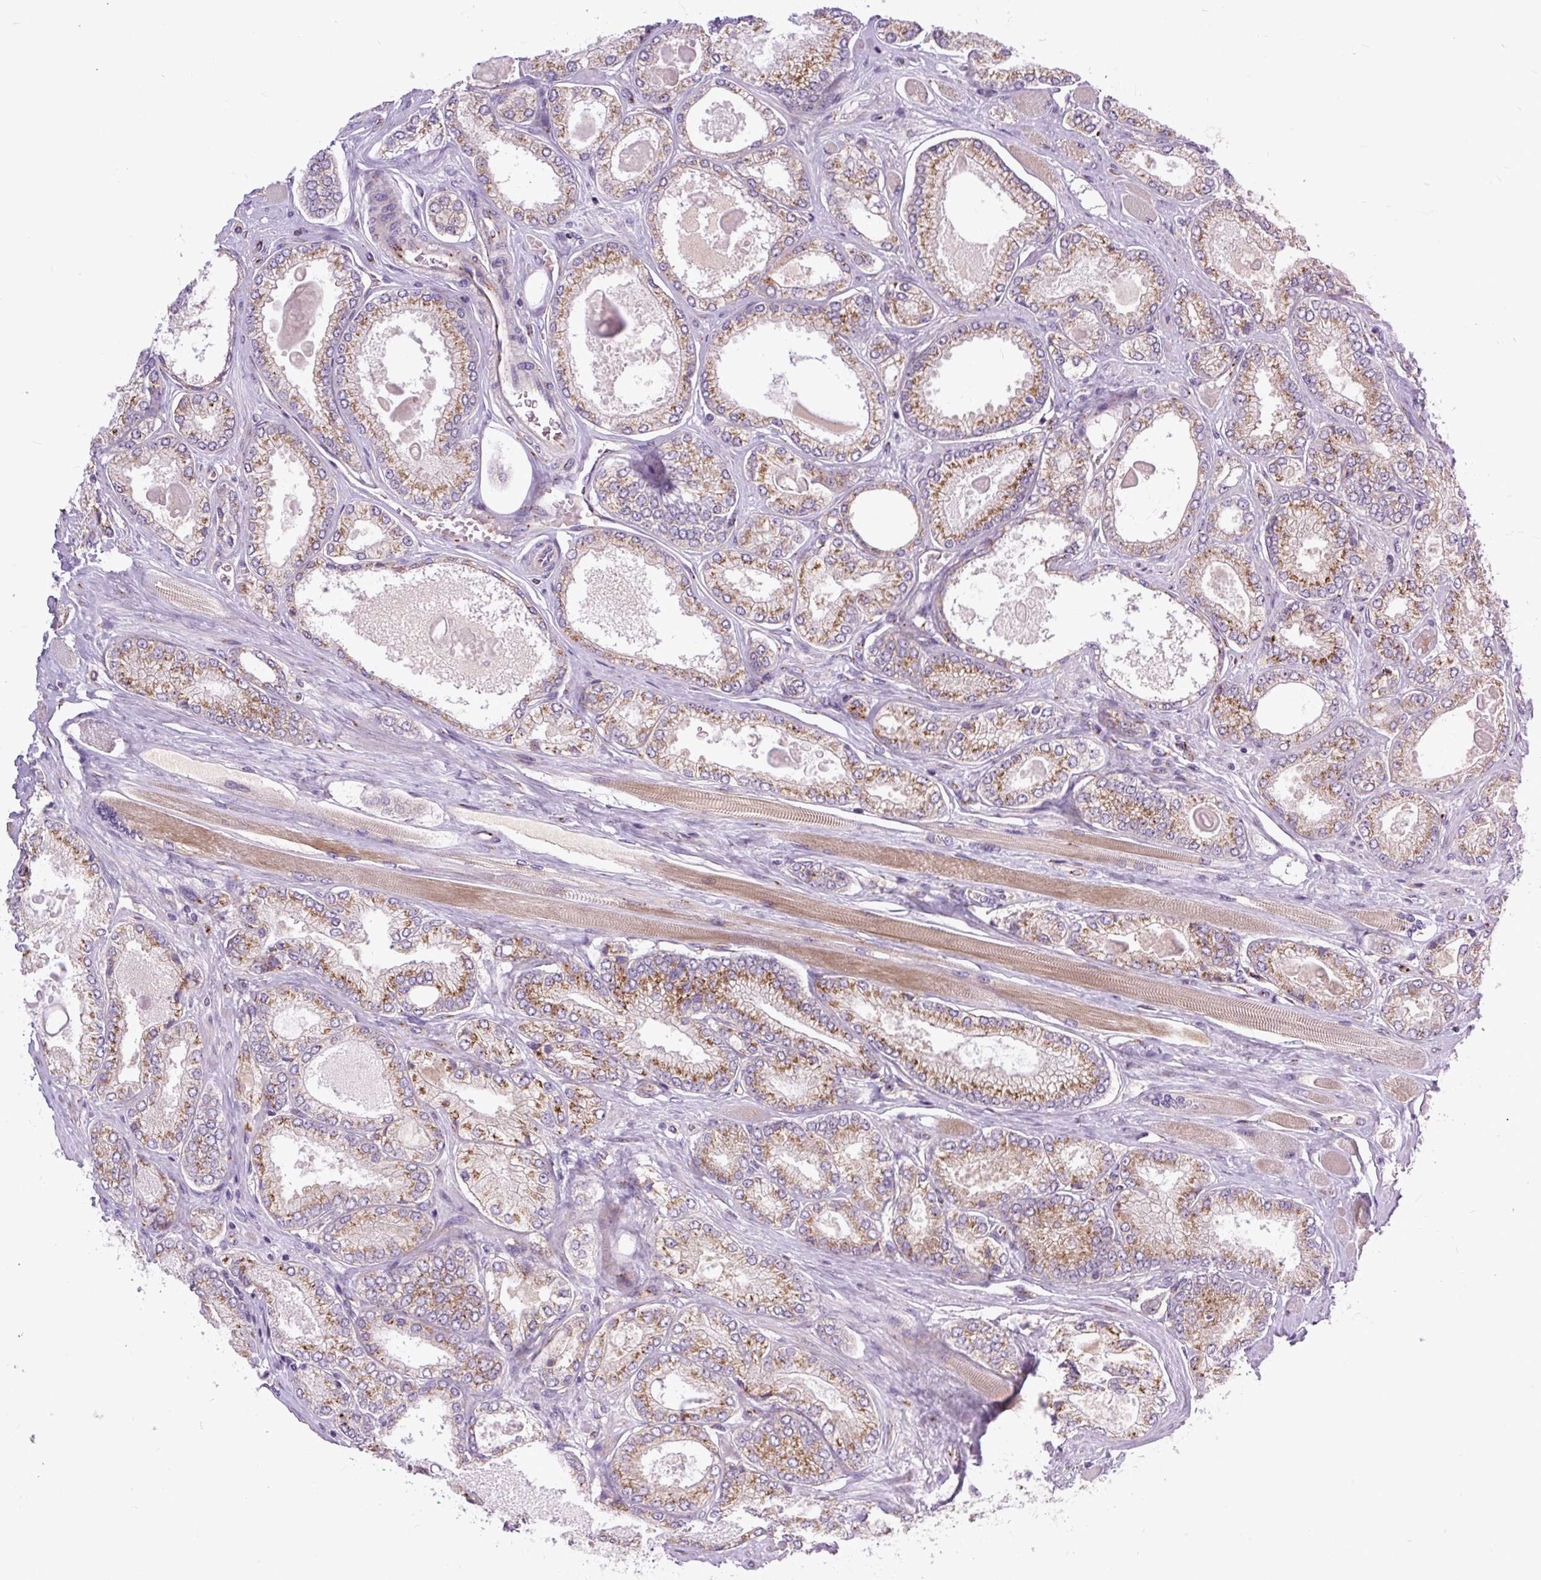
{"staining": {"intensity": "moderate", "quantity": ">75%", "location": "cytoplasmic/membranous"}, "tissue": "prostate cancer", "cell_type": "Tumor cells", "image_type": "cancer", "snomed": [{"axis": "morphology", "description": "Adenocarcinoma, High grade"}, {"axis": "topography", "description": "Prostate"}], "caption": "Moderate cytoplasmic/membranous staining is present in approximately >75% of tumor cells in prostate cancer (high-grade adenocarcinoma).", "gene": "MSMP", "patient": {"sex": "male", "age": 68}}